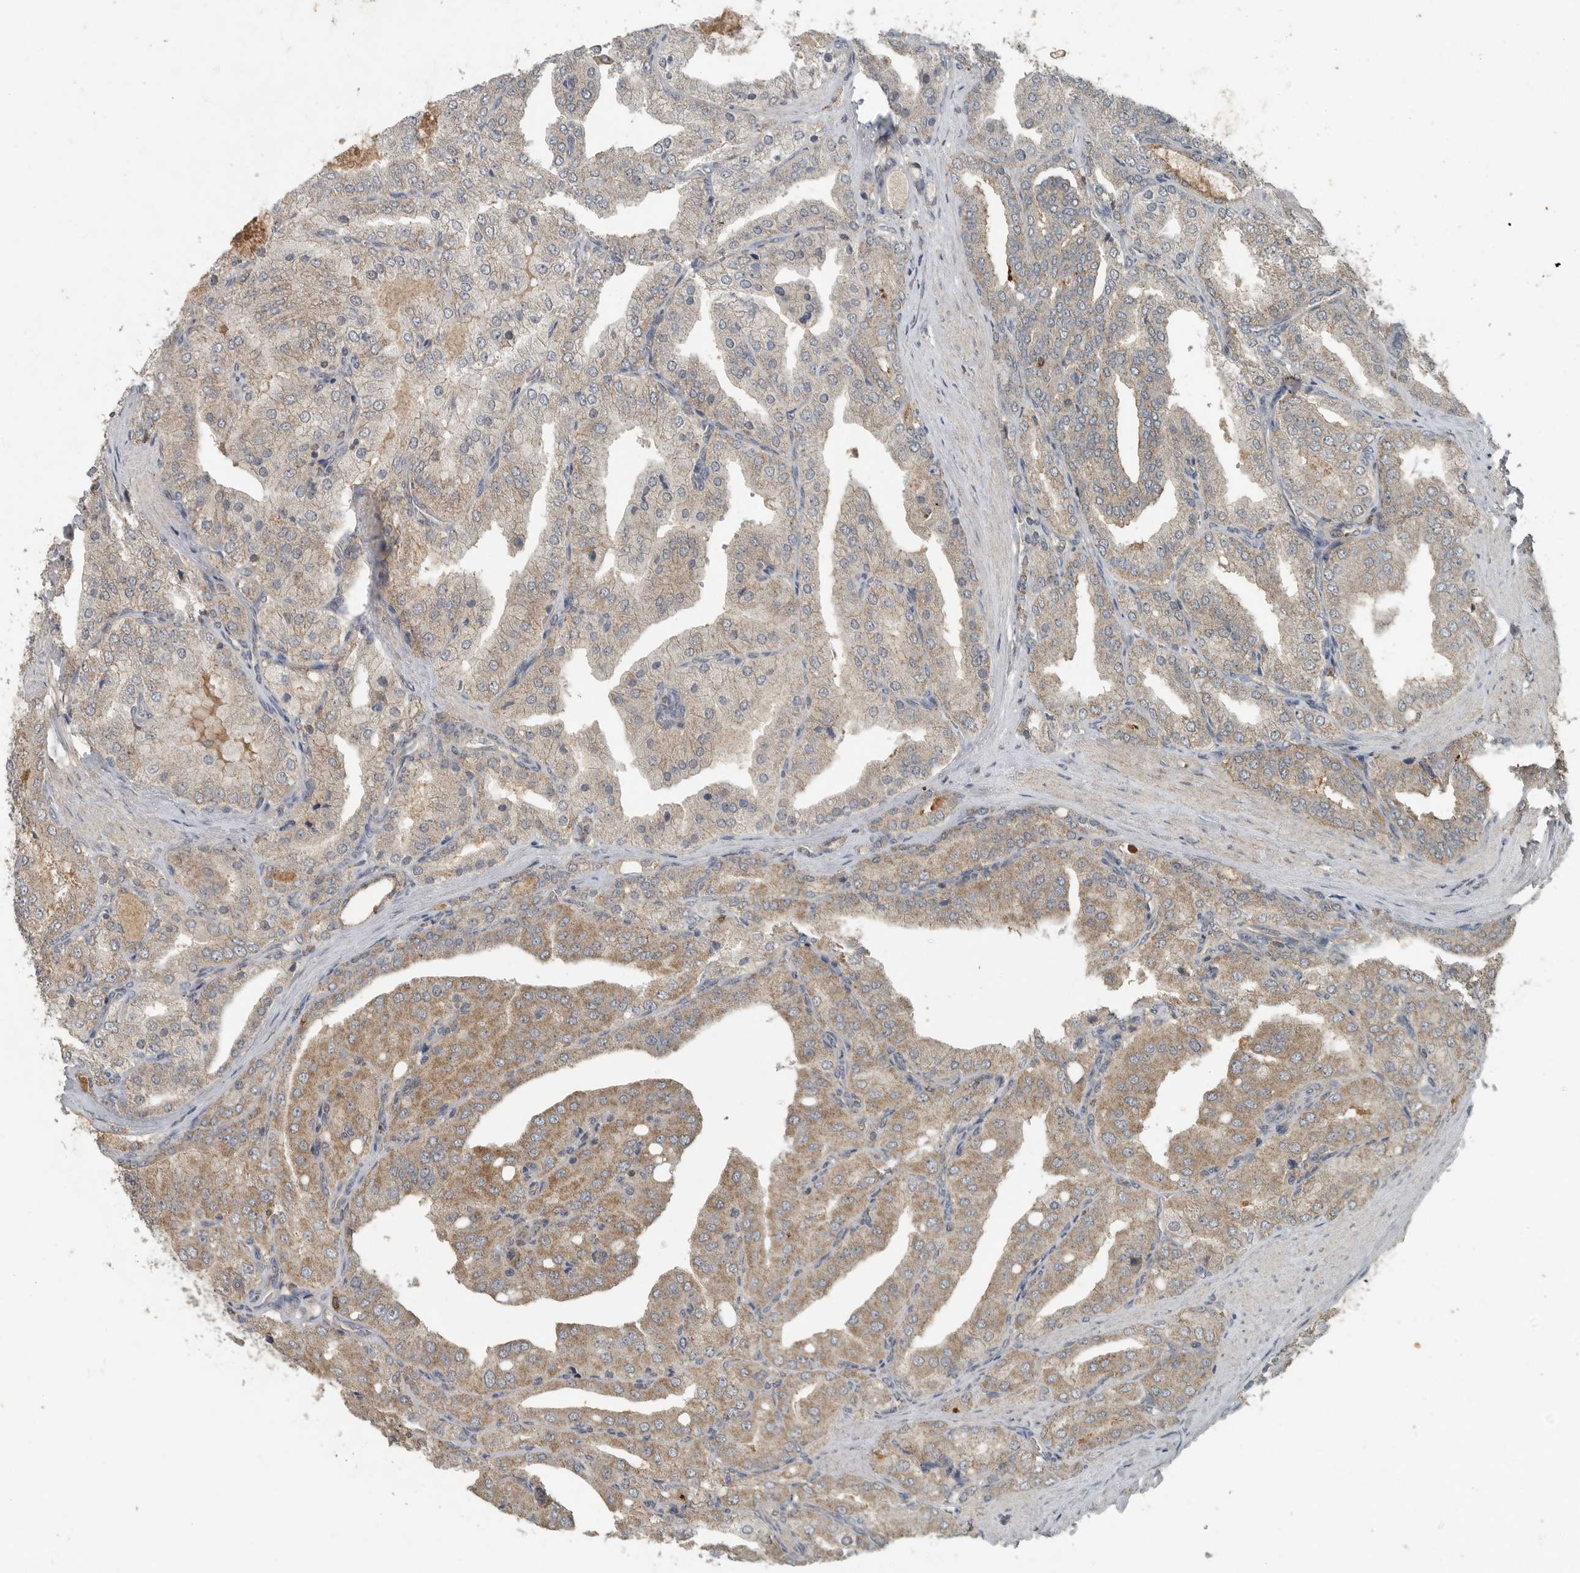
{"staining": {"intensity": "moderate", "quantity": "25%-75%", "location": "cytoplasmic/membranous"}, "tissue": "prostate cancer", "cell_type": "Tumor cells", "image_type": "cancer", "snomed": [{"axis": "morphology", "description": "Adenocarcinoma, High grade"}, {"axis": "topography", "description": "Prostate"}], "caption": "This is a micrograph of IHC staining of high-grade adenocarcinoma (prostate), which shows moderate expression in the cytoplasmic/membranous of tumor cells.", "gene": "IL6ST", "patient": {"sex": "male", "age": 50}}